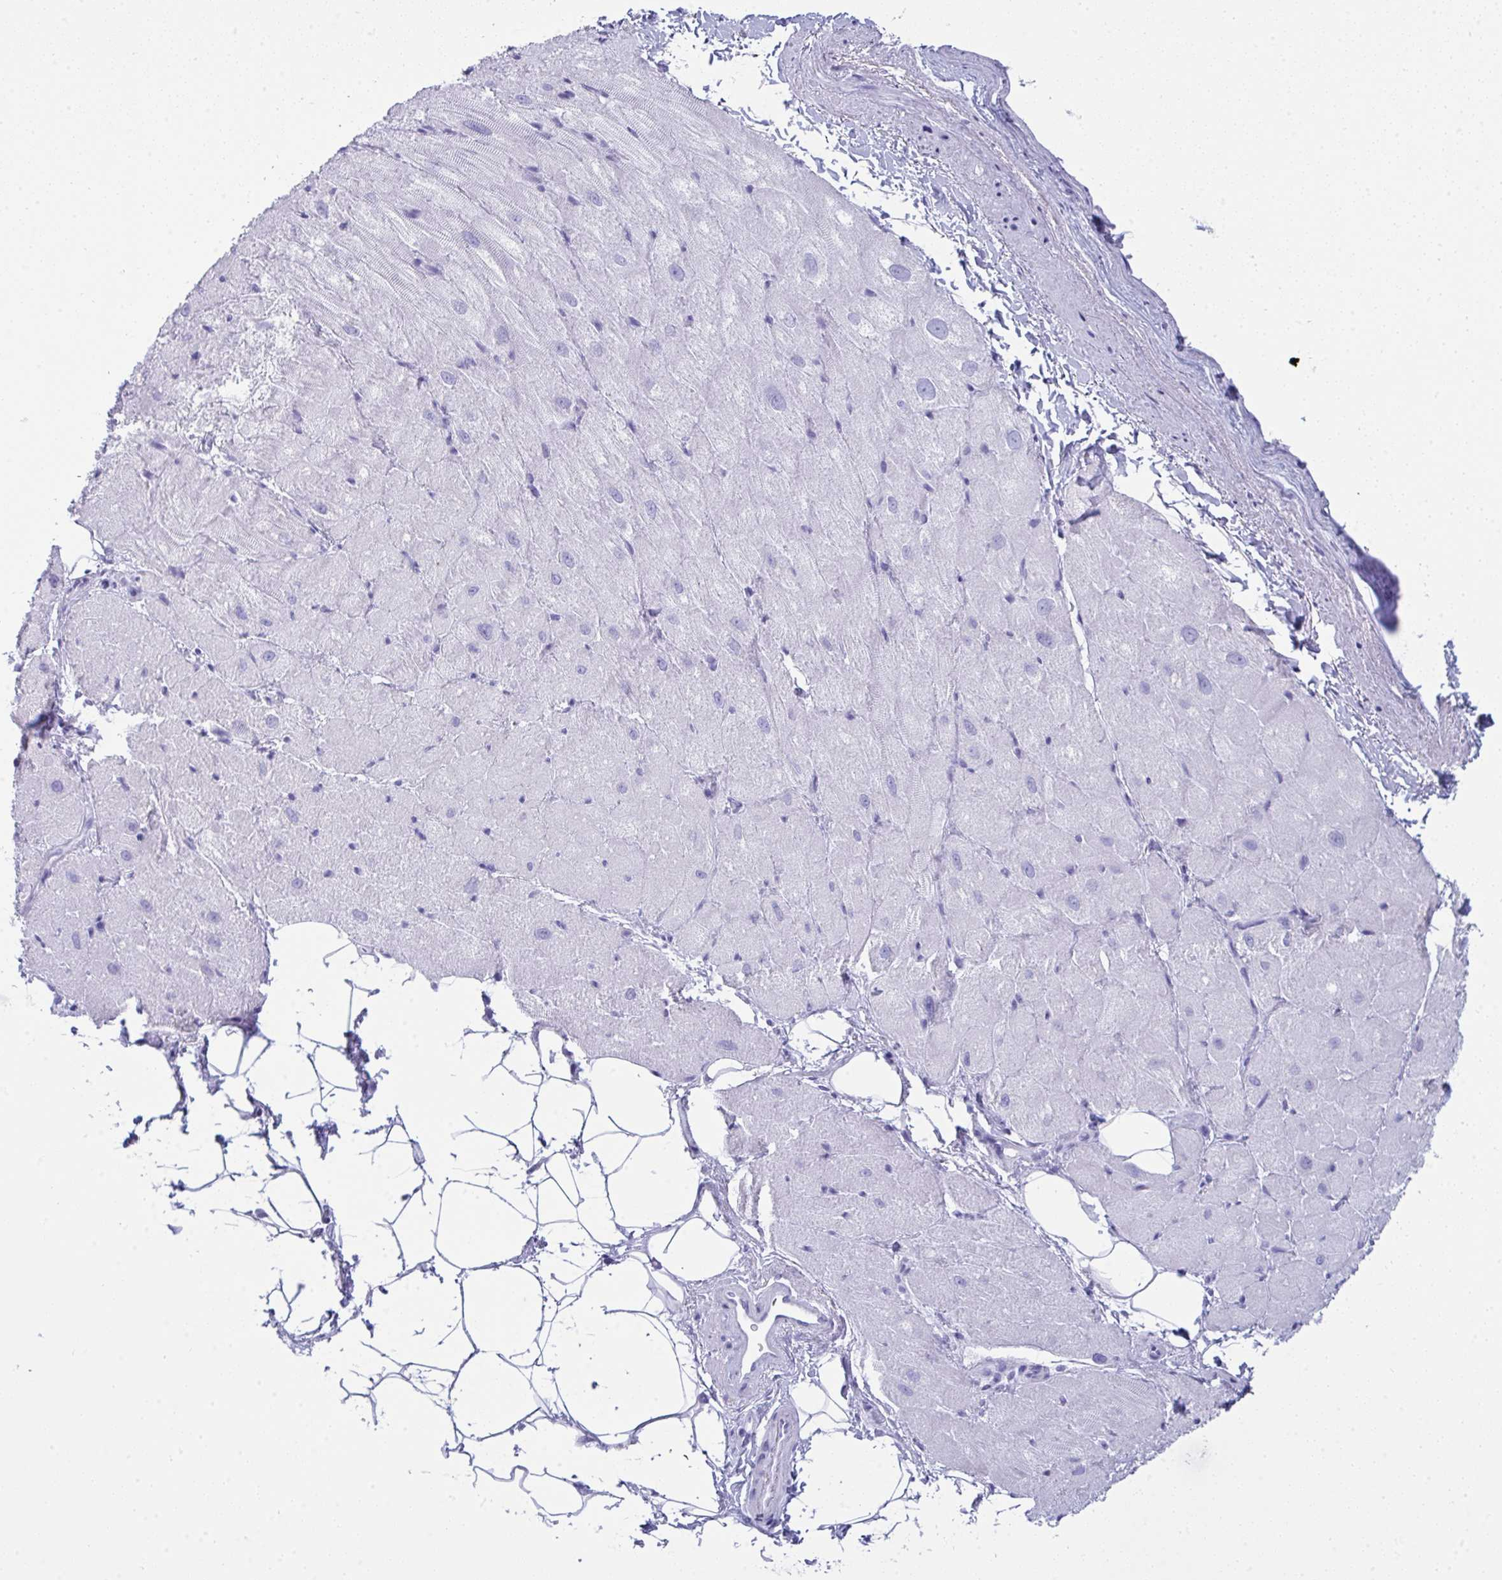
{"staining": {"intensity": "negative", "quantity": "none", "location": "none"}, "tissue": "heart muscle", "cell_type": "Cardiomyocytes", "image_type": "normal", "snomed": [{"axis": "morphology", "description": "Normal tissue, NOS"}, {"axis": "topography", "description": "Heart"}], "caption": "An immunohistochemistry (IHC) micrograph of unremarkable heart muscle is shown. There is no staining in cardiomyocytes of heart muscle.", "gene": "JCHAIN", "patient": {"sex": "male", "age": 62}}